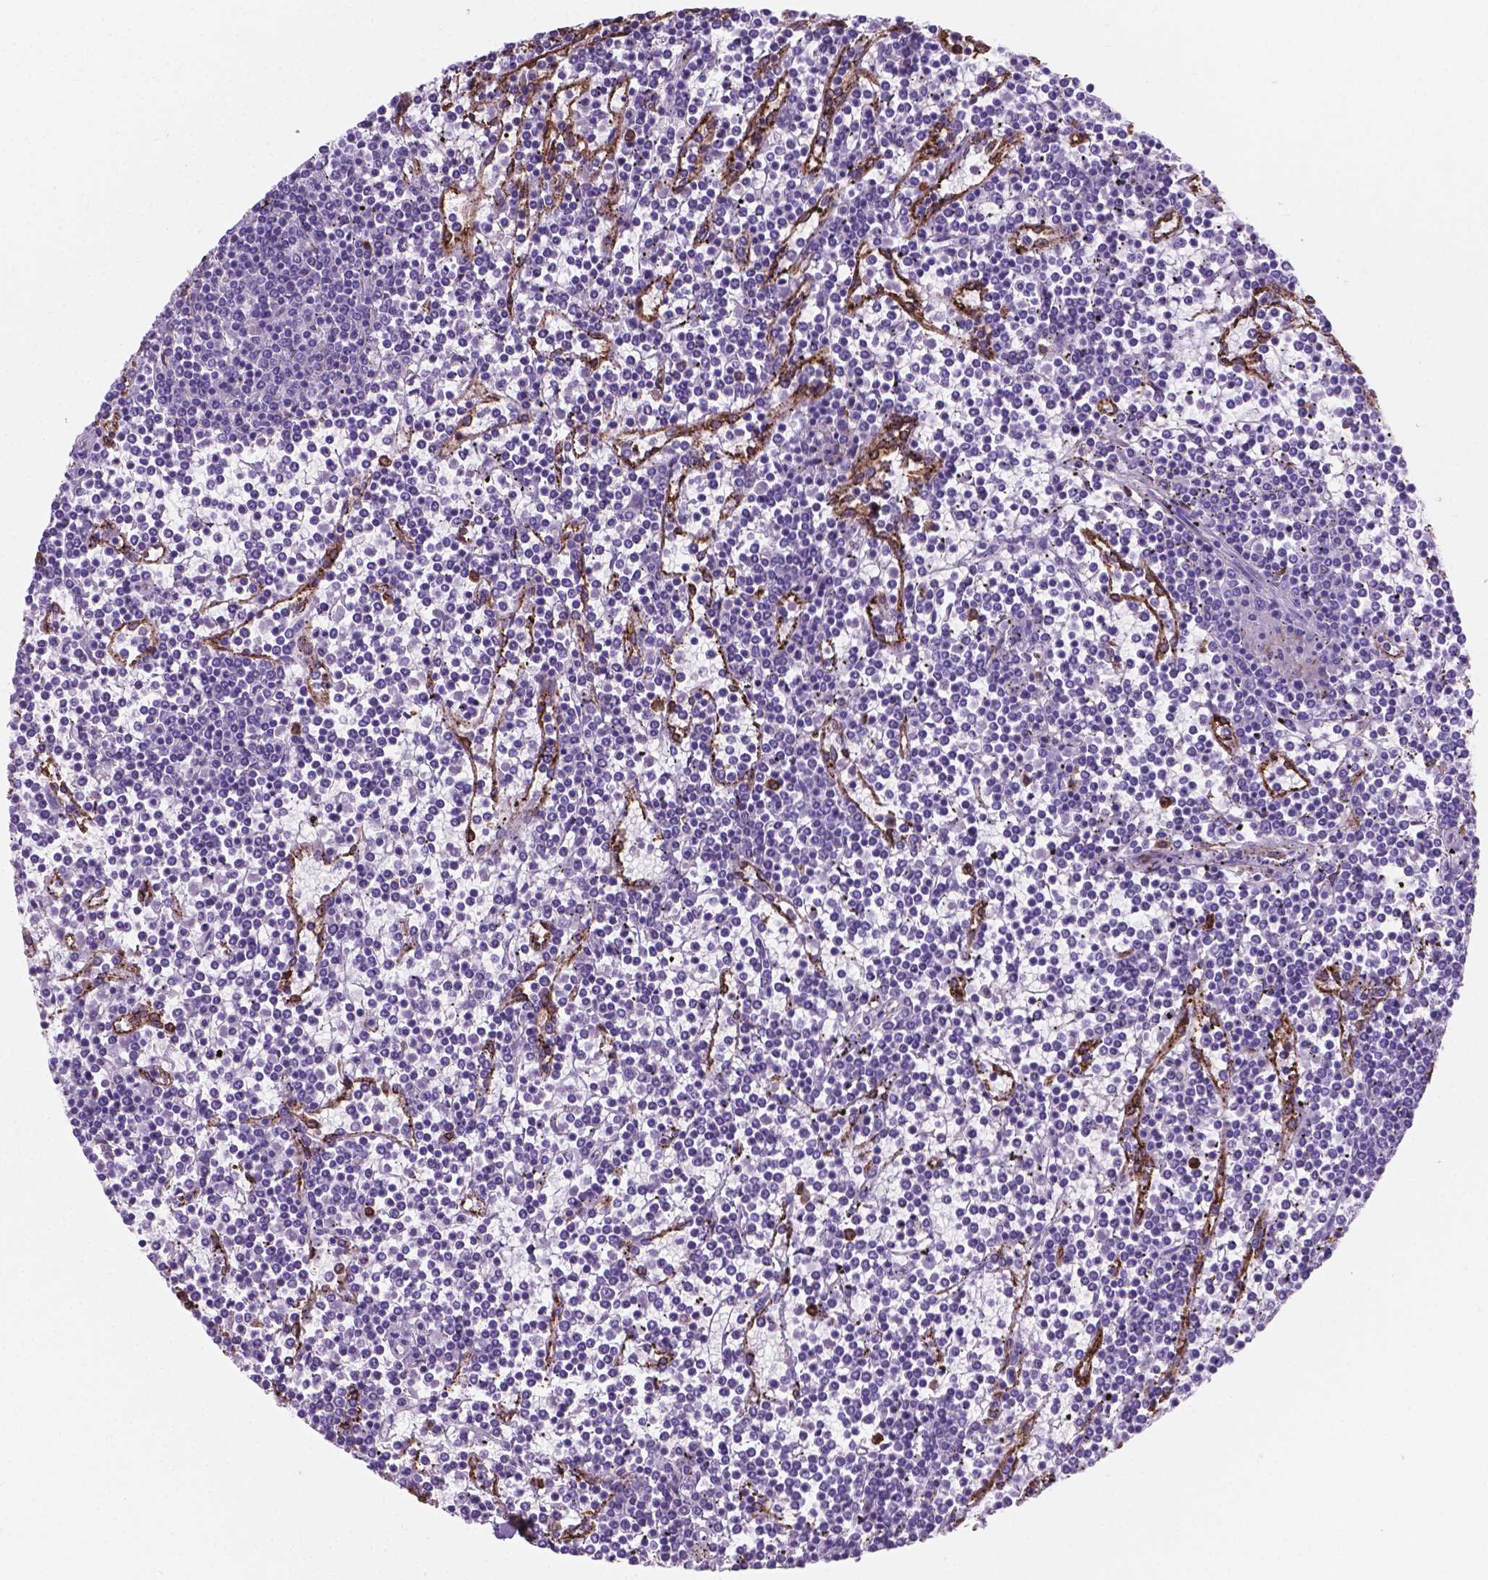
{"staining": {"intensity": "negative", "quantity": "none", "location": "none"}, "tissue": "lymphoma", "cell_type": "Tumor cells", "image_type": "cancer", "snomed": [{"axis": "morphology", "description": "Malignant lymphoma, non-Hodgkin's type, Low grade"}, {"axis": "topography", "description": "Spleen"}], "caption": "Immunohistochemistry (IHC) image of human low-grade malignant lymphoma, non-Hodgkin's type stained for a protein (brown), which demonstrates no staining in tumor cells. (Immunohistochemistry (IHC), brightfield microscopy, high magnification).", "gene": "MACF1", "patient": {"sex": "female", "age": 19}}